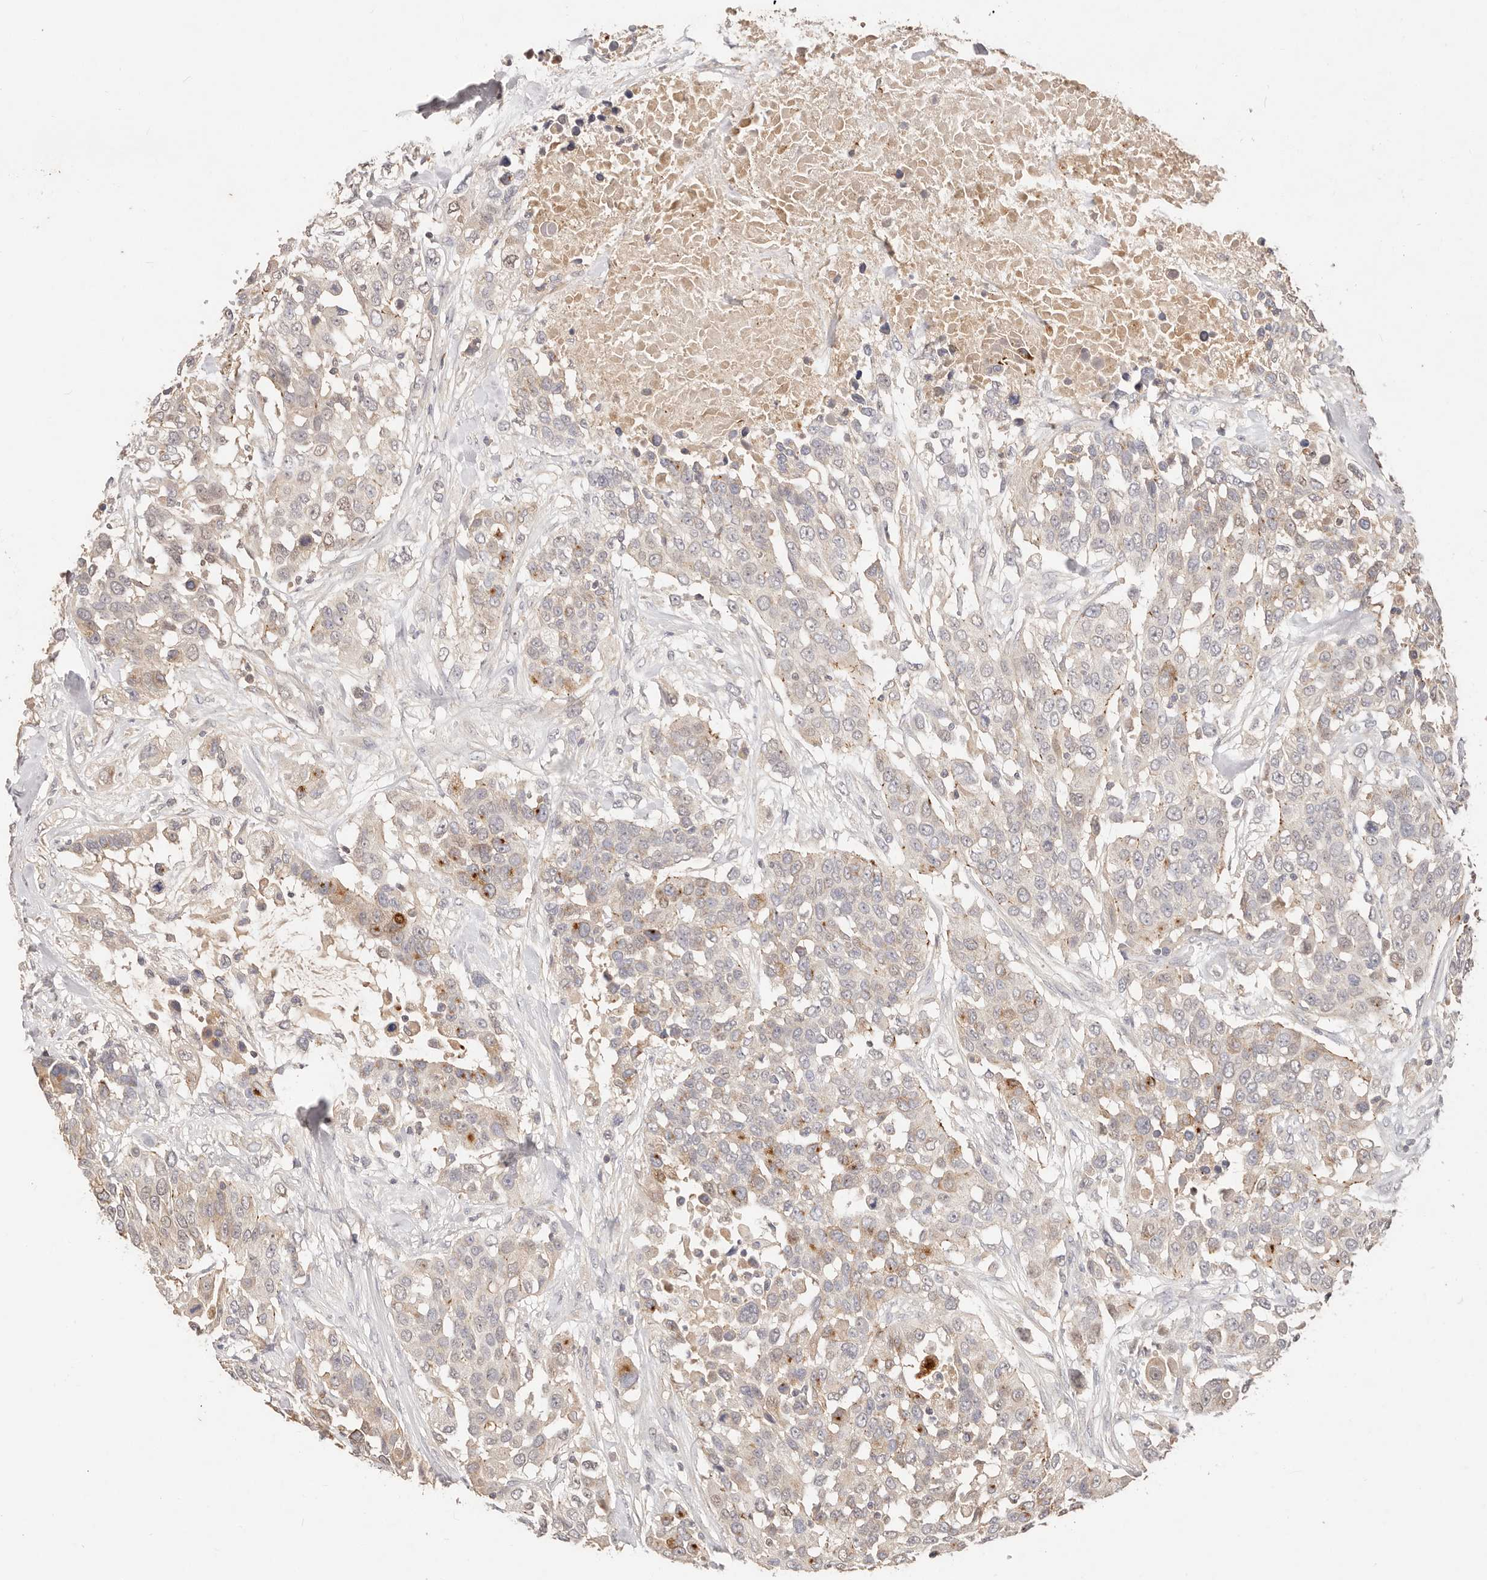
{"staining": {"intensity": "weak", "quantity": "25%-75%", "location": "cytoplasmic/membranous"}, "tissue": "urothelial cancer", "cell_type": "Tumor cells", "image_type": "cancer", "snomed": [{"axis": "morphology", "description": "Urothelial carcinoma, High grade"}, {"axis": "topography", "description": "Urinary bladder"}], "caption": "Urothelial cancer stained with DAB (3,3'-diaminobenzidine) IHC shows low levels of weak cytoplasmic/membranous staining in about 25%-75% of tumor cells.", "gene": "CXADR", "patient": {"sex": "female", "age": 80}}